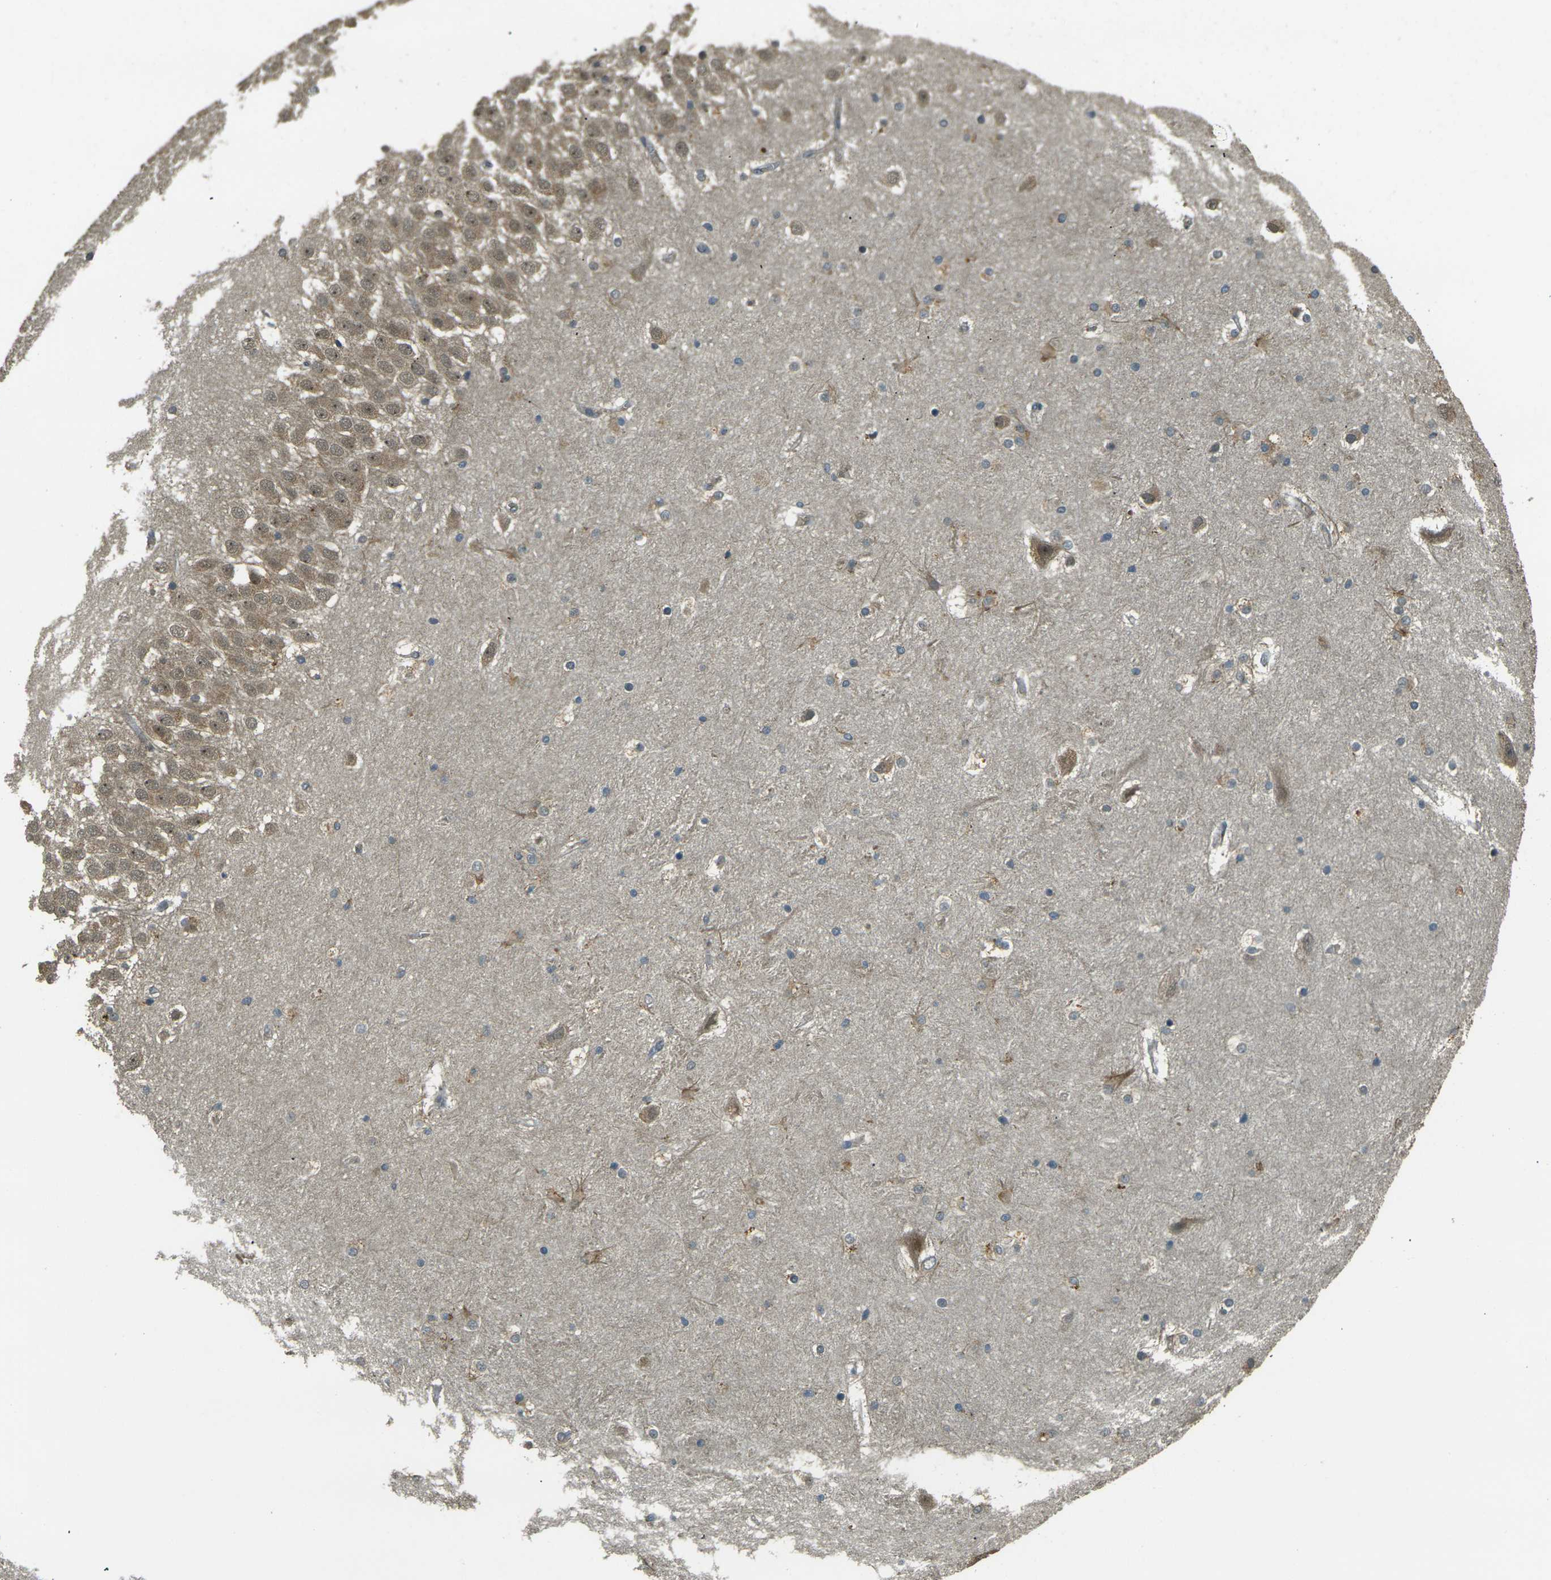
{"staining": {"intensity": "moderate", "quantity": "25%-75%", "location": "cytoplasmic/membranous"}, "tissue": "hippocampus", "cell_type": "Glial cells", "image_type": "normal", "snomed": [{"axis": "morphology", "description": "Normal tissue, NOS"}, {"axis": "topography", "description": "Hippocampus"}], "caption": "High-power microscopy captured an immunohistochemistry (IHC) micrograph of benign hippocampus, revealing moderate cytoplasmic/membranous positivity in about 25%-75% of glial cells. The staining was performed using DAB (3,3'-diaminobenzidine), with brown indicating positive protein expression. Nuclei are stained blue with hematoxylin.", "gene": "TOR1A", "patient": {"sex": "male", "age": 45}}